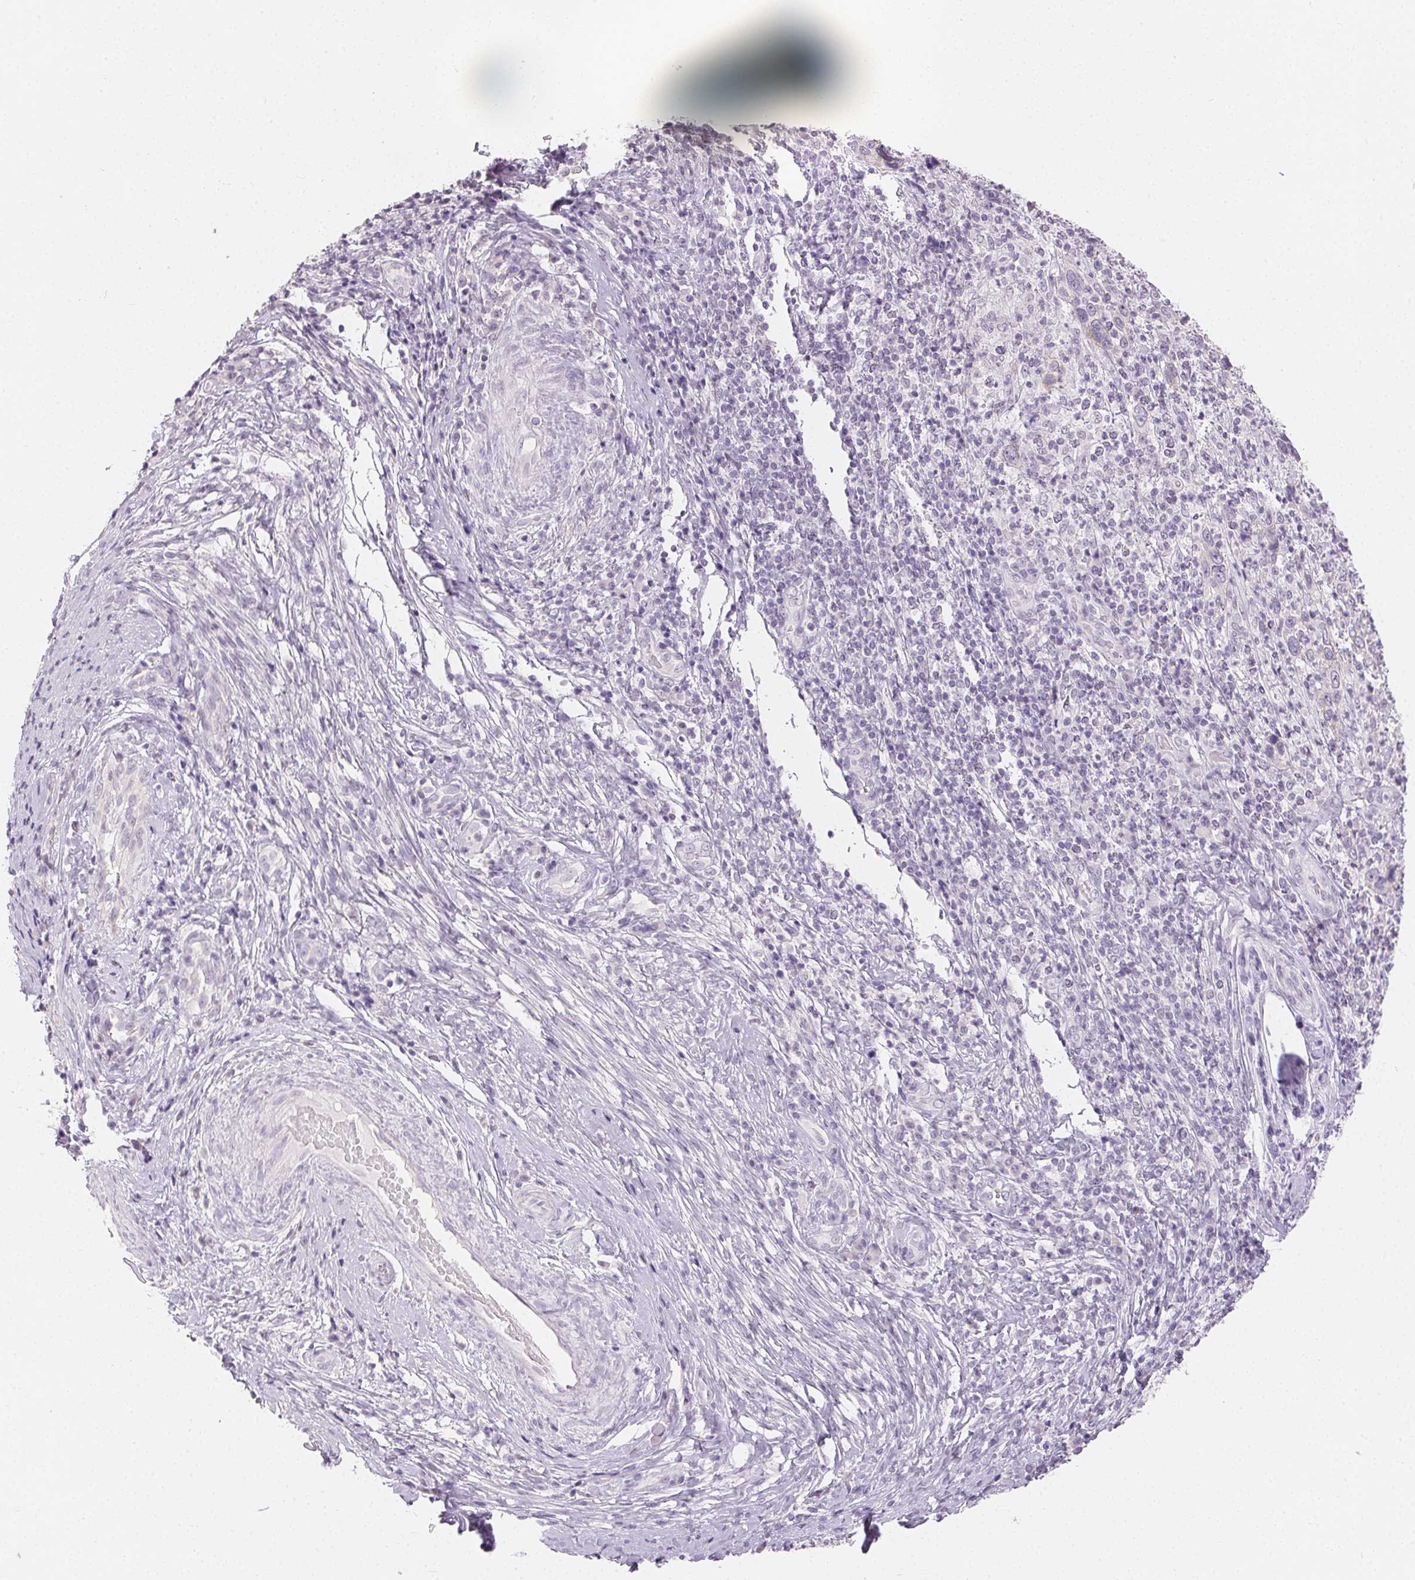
{"staining": {"intensity": "negative", "quantity": "none", "location": "none"}, "tissue": "cervical cancer", "cell_type": "Tumor cells", "image_type": "cancer", "snomed": [{"axis": "morphology", "description": "Squamous cell carcinoma, NOS"}, {"axis": "topography", "description": "Cervix"}], "caption": "A high-resolution micrograph shows immunohistochemistry staining of cervical cancer, which shows no significant staining in tumor cells. Brightfield microscopy of immunohistochemistry (IHC) stained with DAB (3,3'-diaminobenzidine) (brown) and hematoxylin (blue), captured at high magnification.", "gene": "SFTPD", "patient": {"sex": "female", "age": 46}}